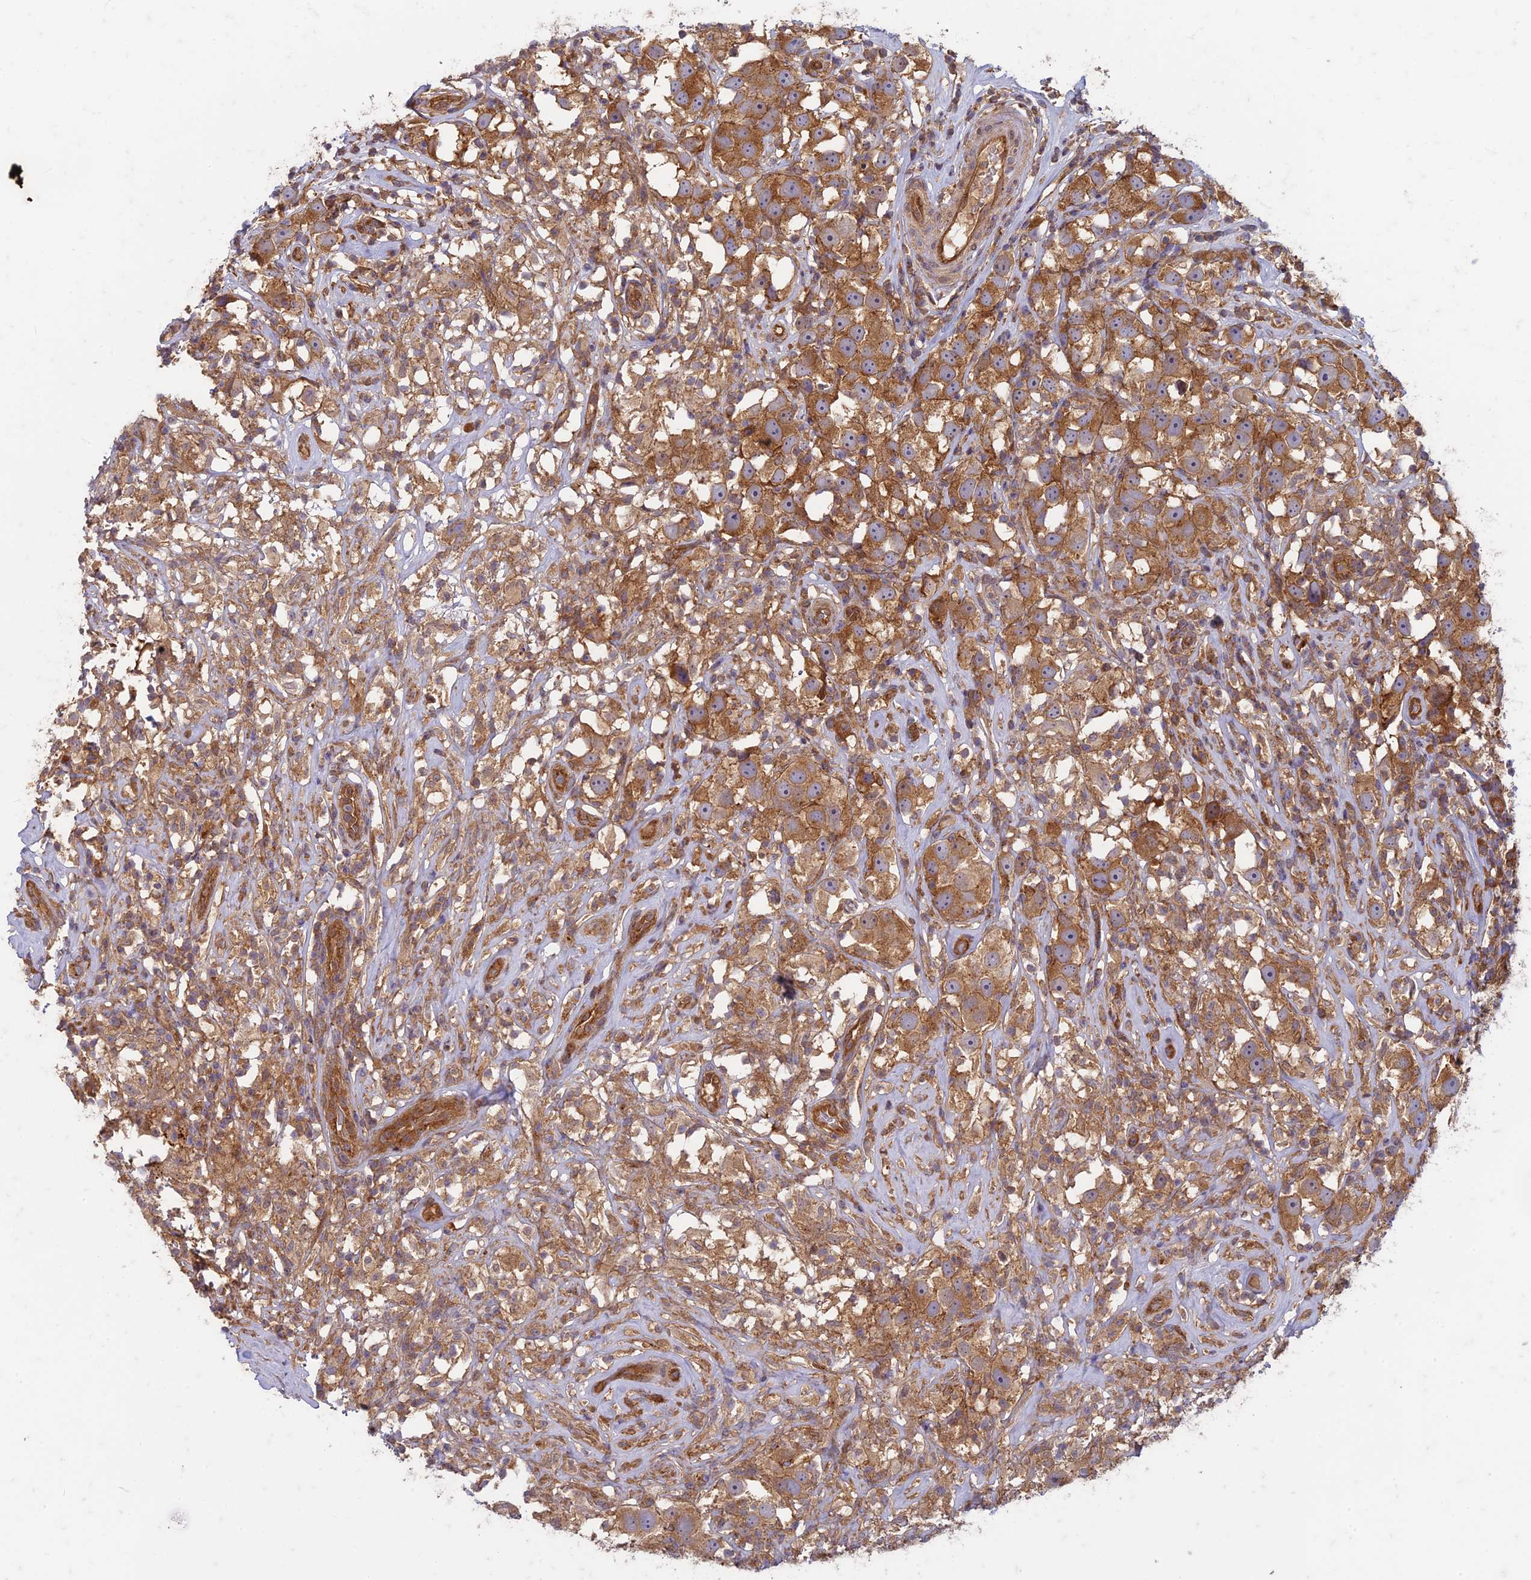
{"staining": {"intensity": "moderate", "quantity": ">75%", "location": "cytoplasmic/membranous"}, "tissue": "testis cancer", "cell_type": "Tumor cells", "image_type": "cancer", "snomed": [{"axis": "morphology", "description": "Seminoma, NOS"}, {"axis": "topography", "description": "Testis"}], "caption": "A brown stain highlights moderate cytoplasmic/membranous expression of a protein in testis cancer tumor cells. (DAB (3,3'-diaminobenzidine) IHC with brightfield microscopy, high magnification).", "gene": "TCF25", "patient": {"sex": "male", "age": 49}}